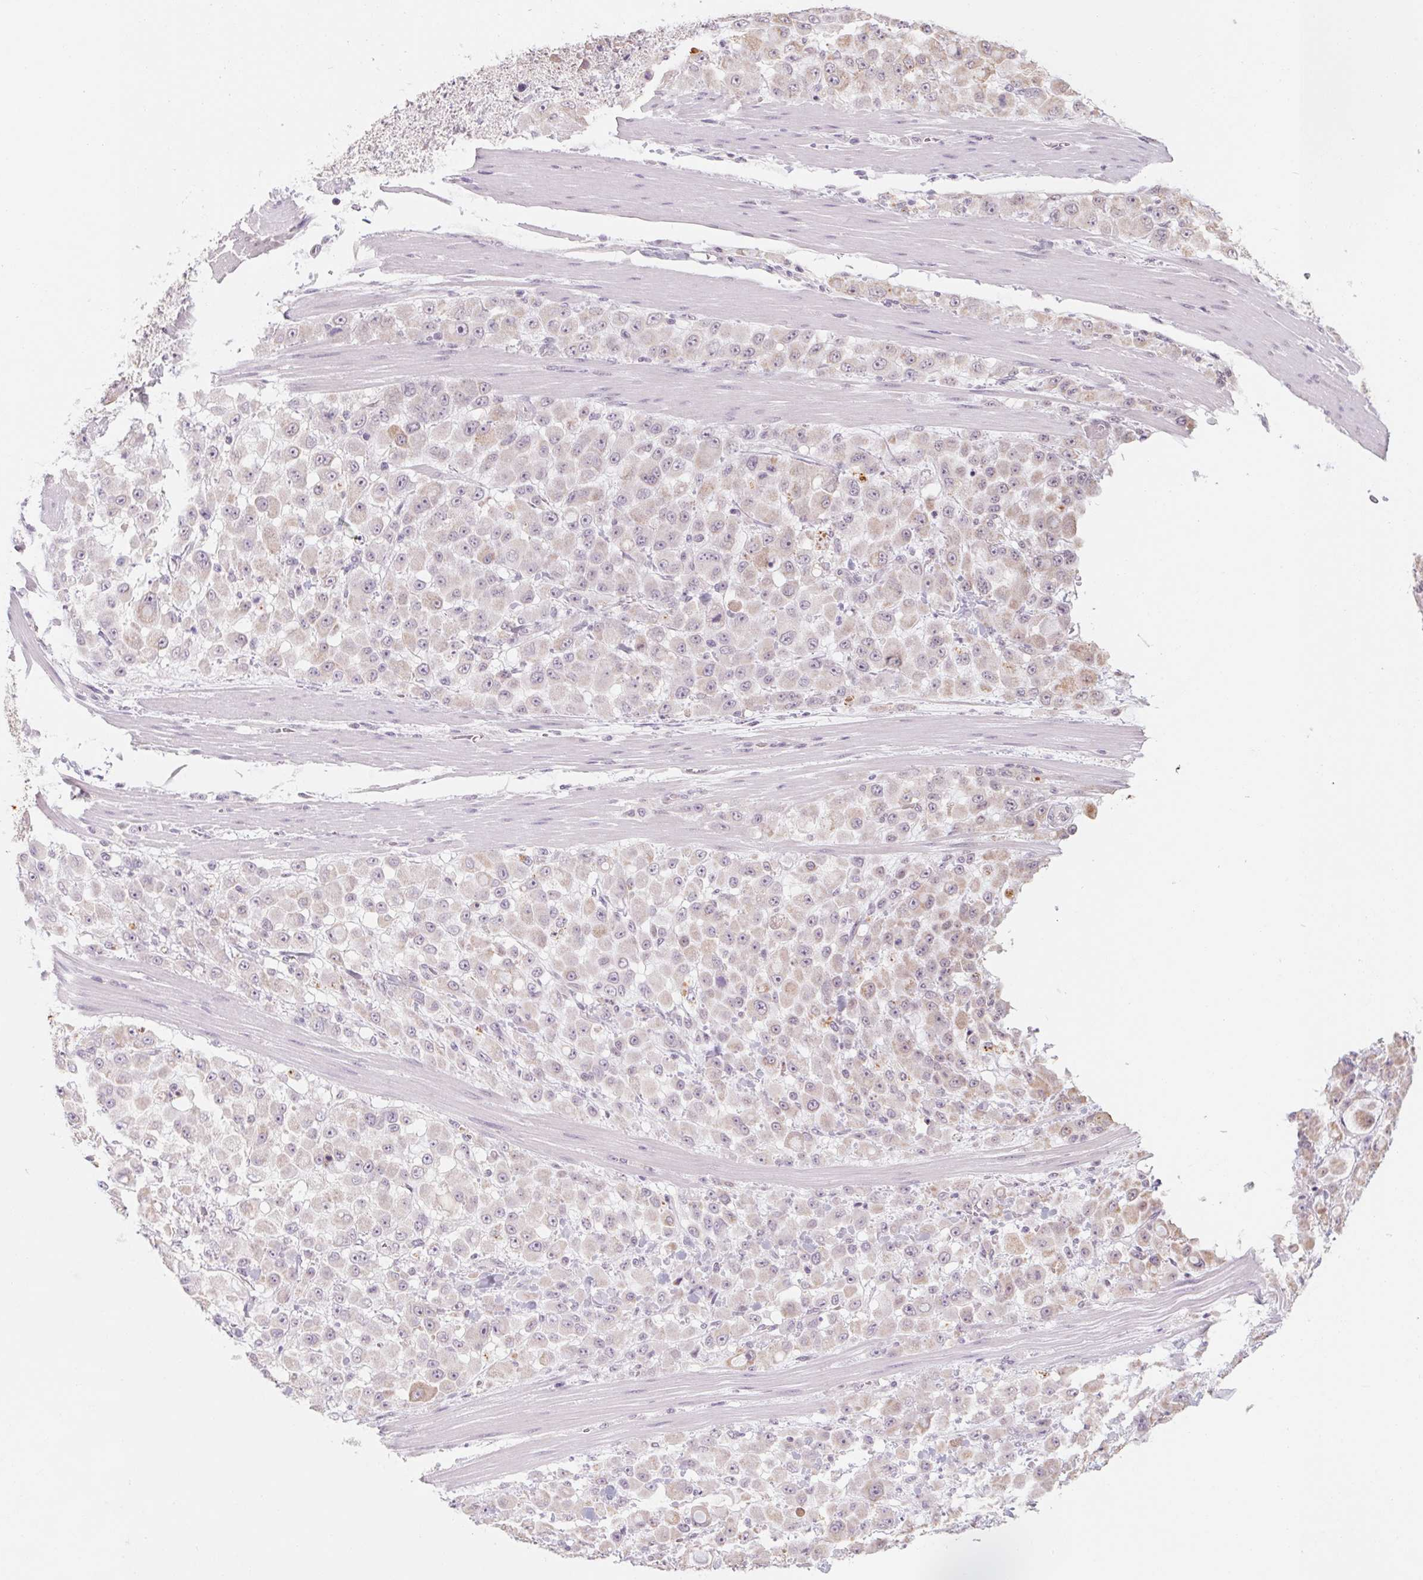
{"staining": {"intensity": "weak", "quantity": "<25%", "location": "cytoplasmic/membranous"}, "tissue": "stomach cancer", "cell_type": "Tumor cells", "image_type": "cancer", "snomed": [{"axis": "morphology", "description": "Adenocarcinoma, NOS"}, {"axis": "topography", "description": "Stomach"}], "caption": "Stomach cancer (adenocarcinoma) was stained to show a protein in brown. There is no significant positivity in tumor cells.", "gene": "POU1F1", "patient": {"sex": "female", "age": 76}}